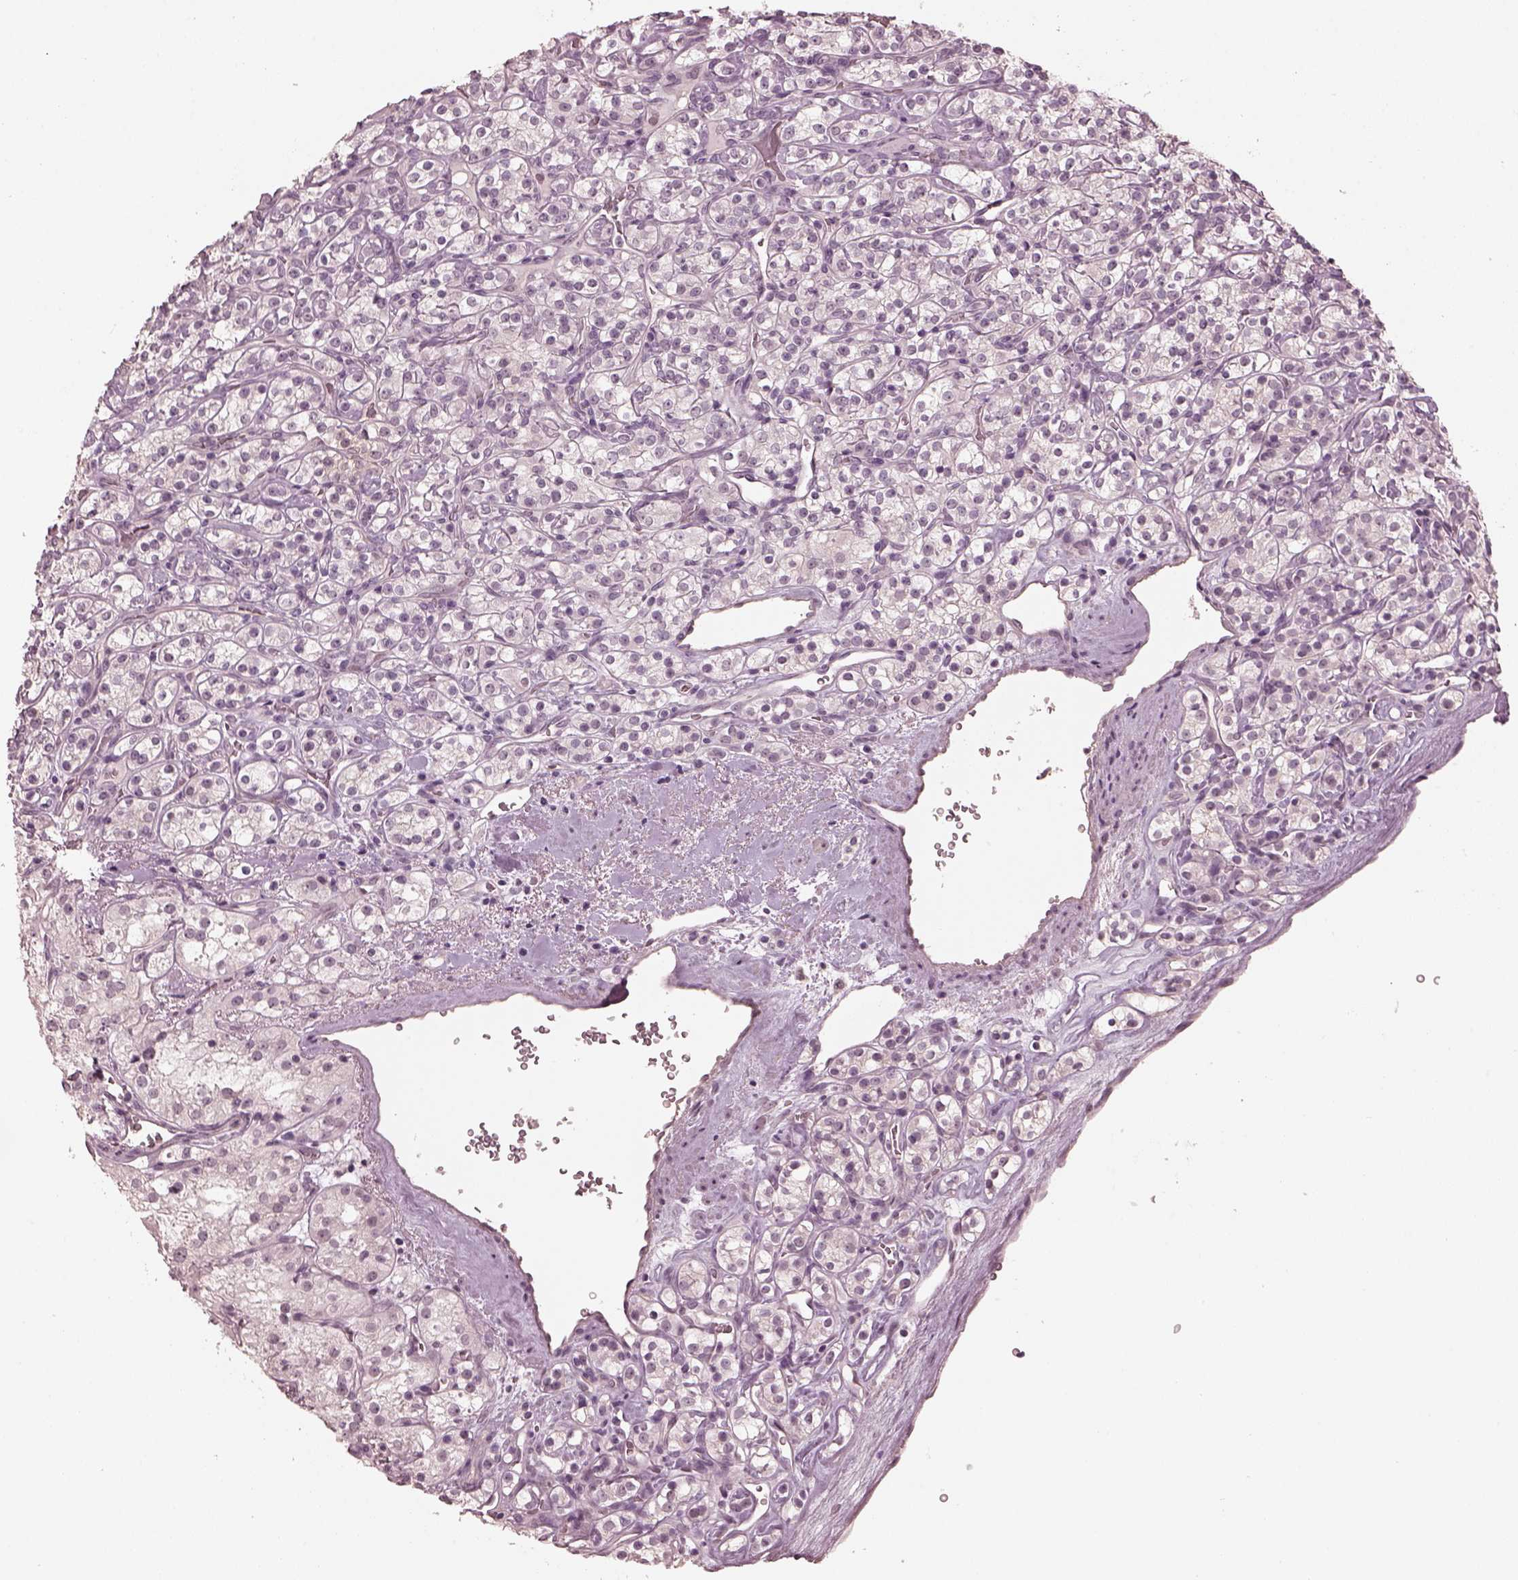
{"staining": {"intensity": "negative", "quantity": "none", "location": "none"}, "tissue": "renal cancer", "cell_type": "Tumor cells", "image_type": "cancer", "snomed": [{"axis": "morphology", "description": "Adenocarcinoma, NOS"}, {"axis": "topography", "description": "Kidney"}], "caption": "IHC micrograph of neoplastic tissue: human renal cancer stained with DAB (3,3'-diaminobenzidine) exhibits no significant protein positivity in tumor cells.", "gene": "OPTC", "patient": {"sex": "male", "age": 77}}